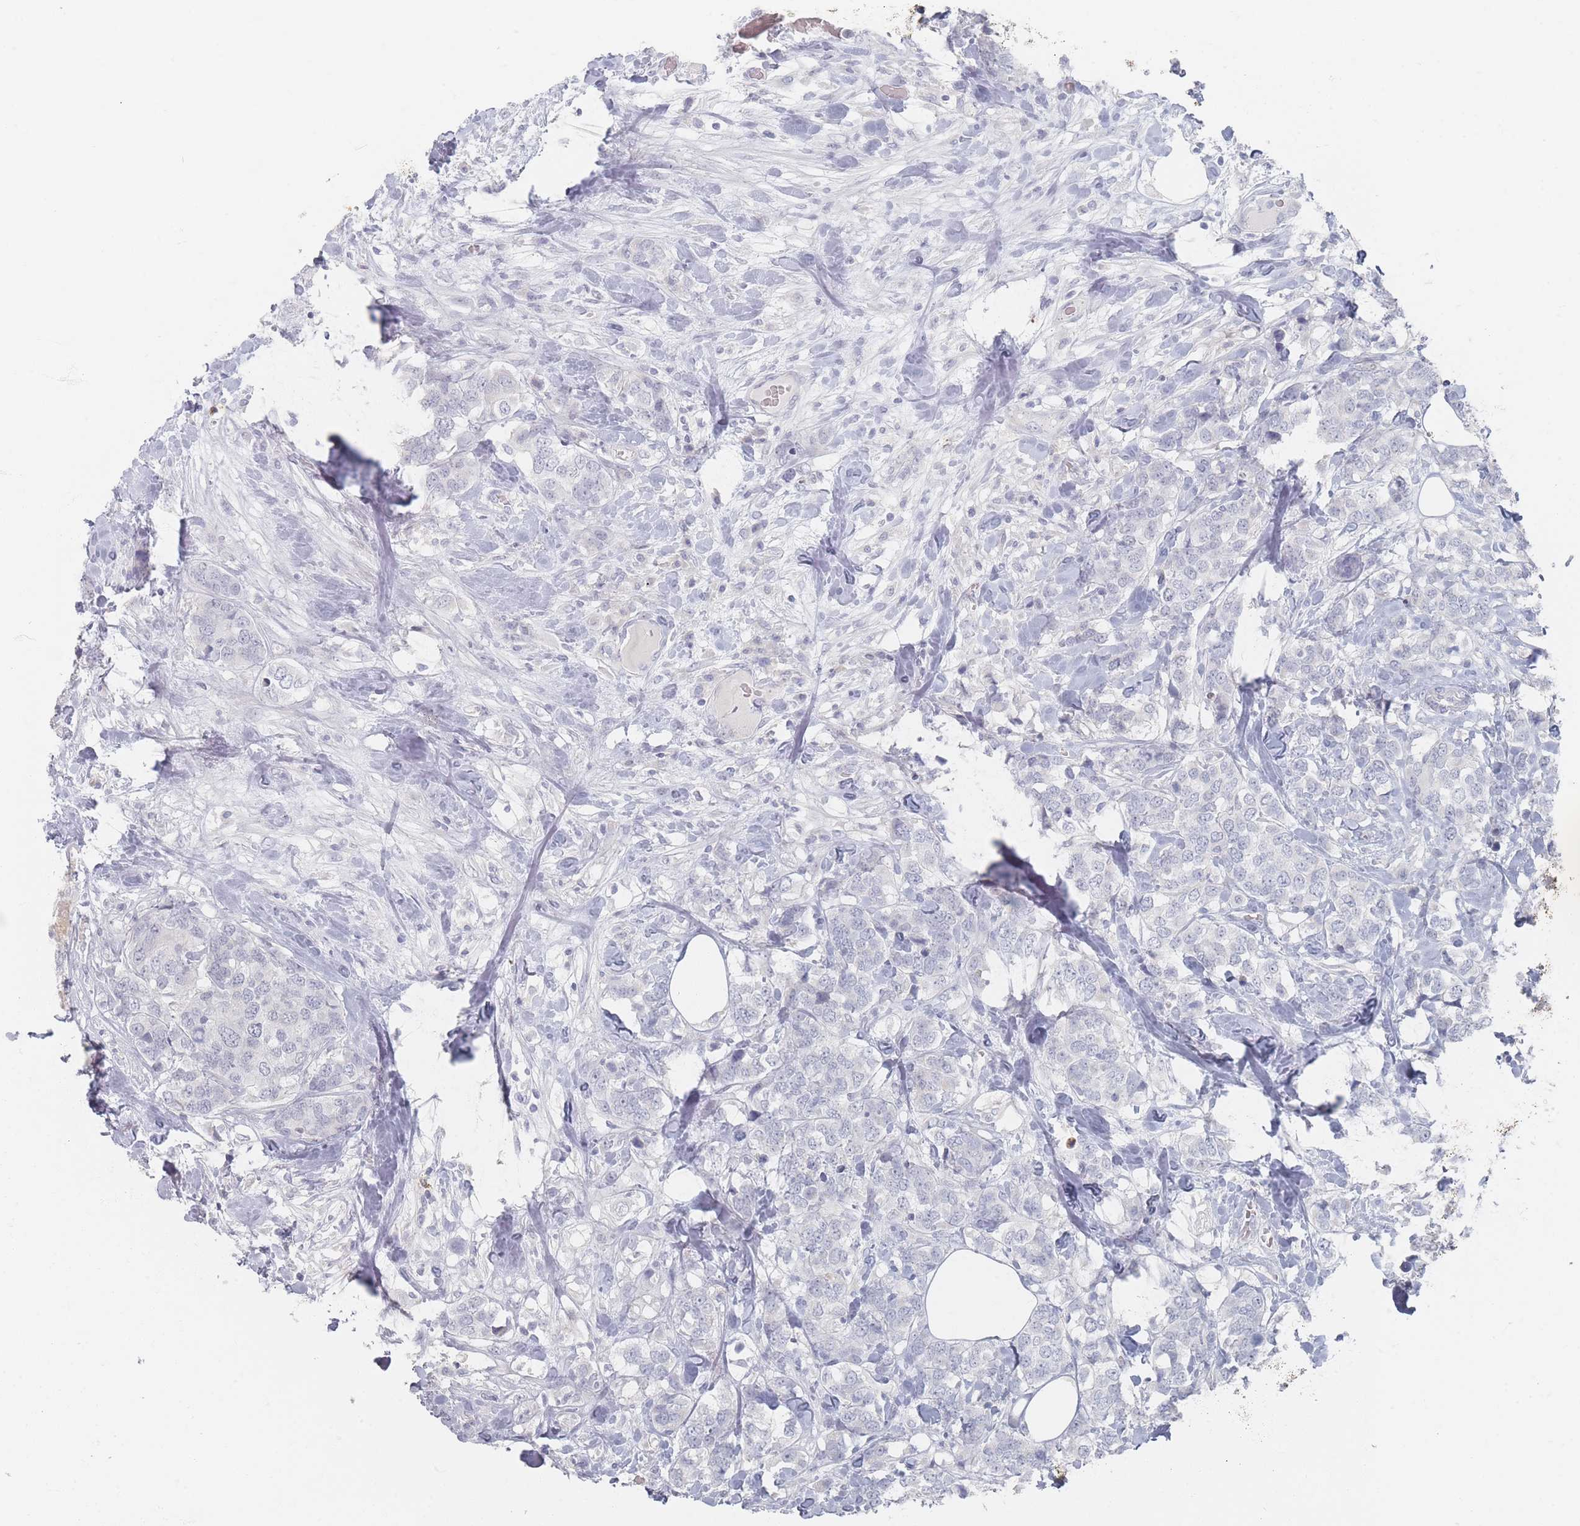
{"staining": {"intensity": "negative", "quantity": "none", "location": "none"}, "tissue": "breast cancer", "cell_type": "Tumor cells", "image_type": "cancer", "snomed": [{"axis": "morphology", "description": "Lobular carcinoma"}, {"axis": "topography", "description": "Breast"}], "caption": "A photomicrograph of human lobular carcinoma (breast) is negative for staining in tumor cells.", "gene": "CD37", "patient": {"sex": "female", "age": 59}}